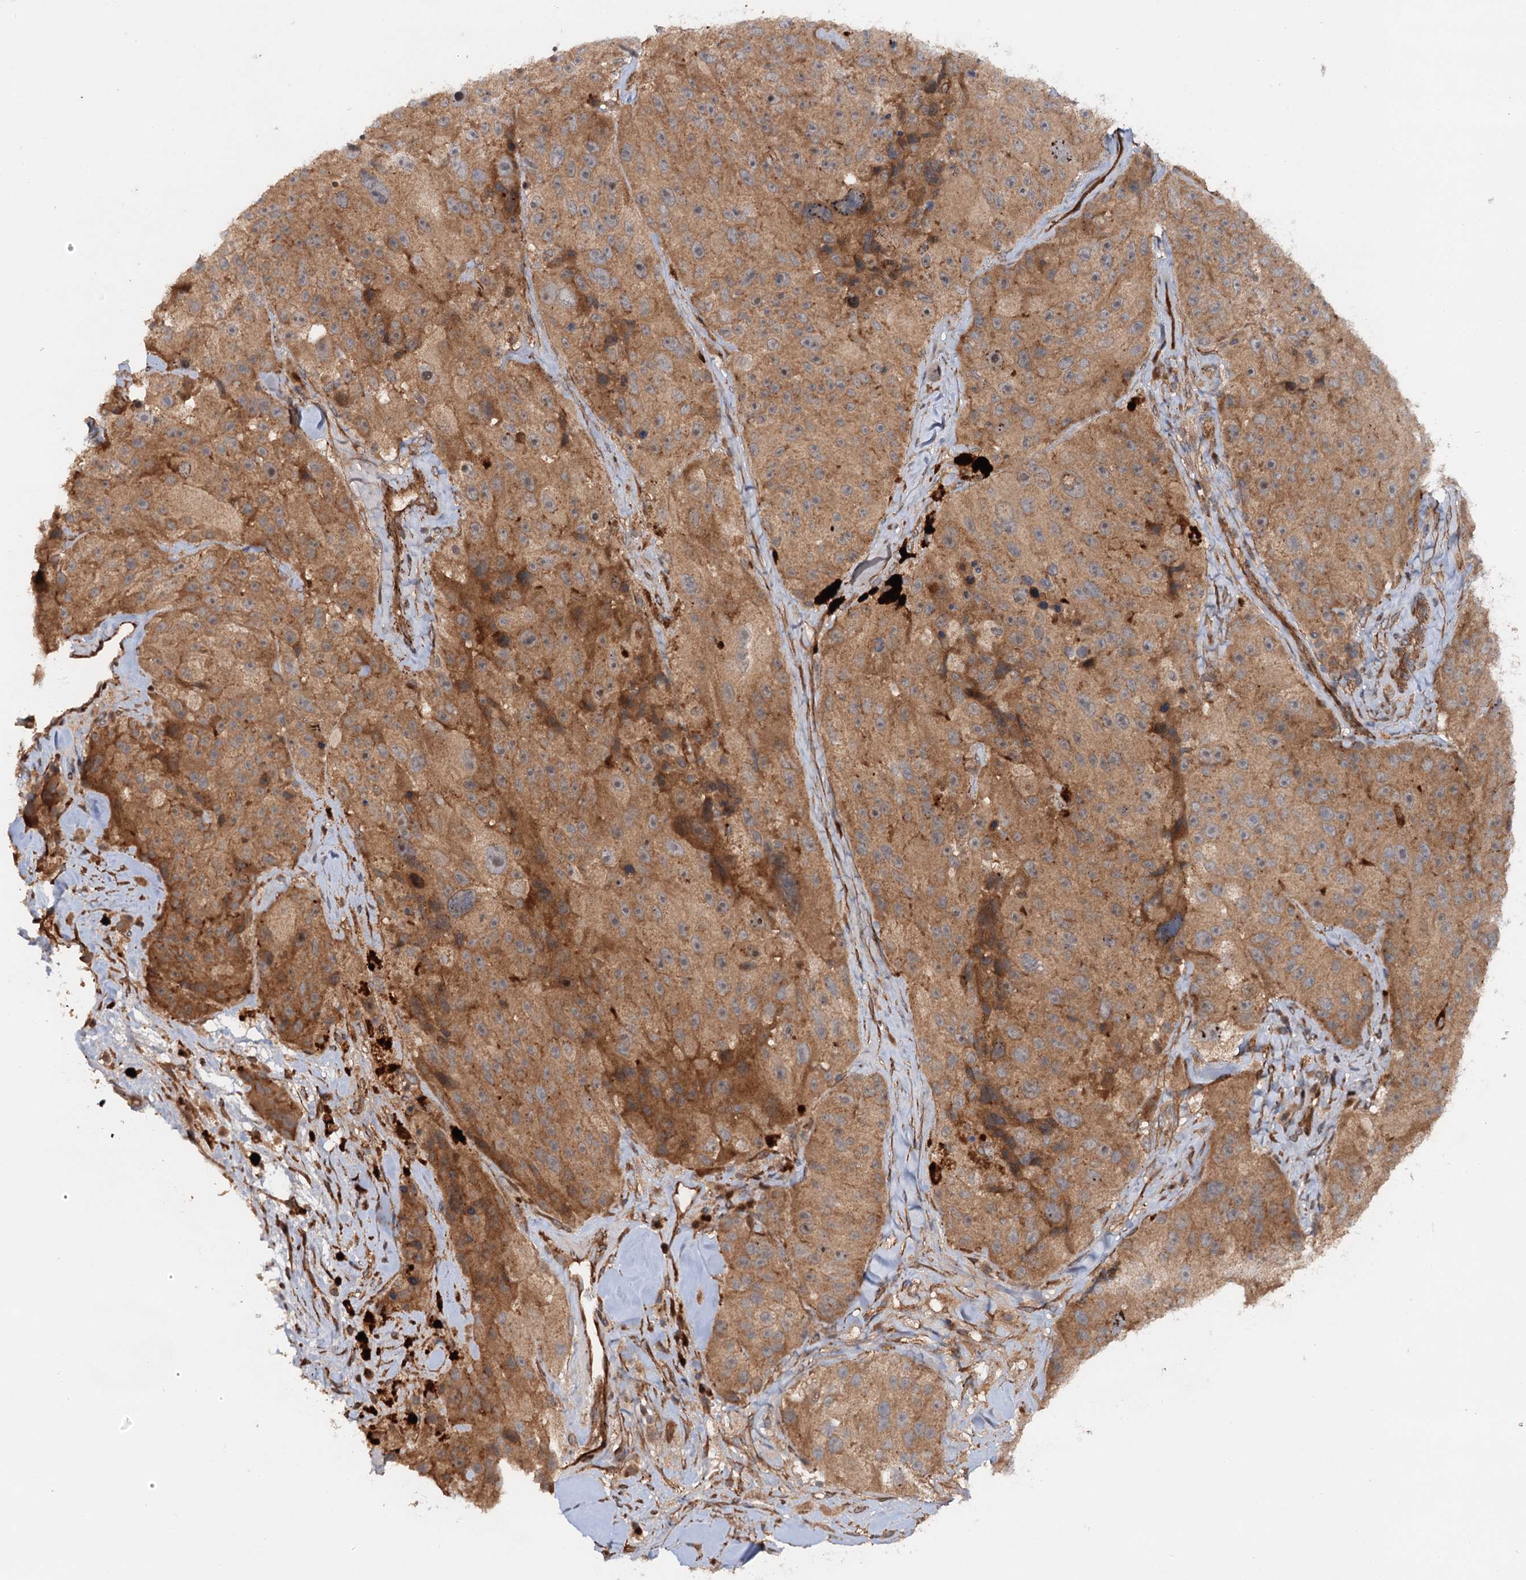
{"staining": {"intensity": "moderate", "quantity": ">75%", "location": "cytoplasmic/membranous"}, "tissue": "melanoma", "cell_type": "Tumor cells", "image_type": "cancer", "snomed": [{"axis": "morphology", "description": "Malignant melanoma, Metastatic site"}, {"axis": "topography", "description": "Lymph node"}], "caption": "Malignant melanoma (metastatic site) was stained to show a protein in brown. There is medium levels of moderate cytoplasmic/membranous positivity in about >75% of tumor cells.", "gene": "ADGRG4", "patient": {"sex": "male", "age": 62}}